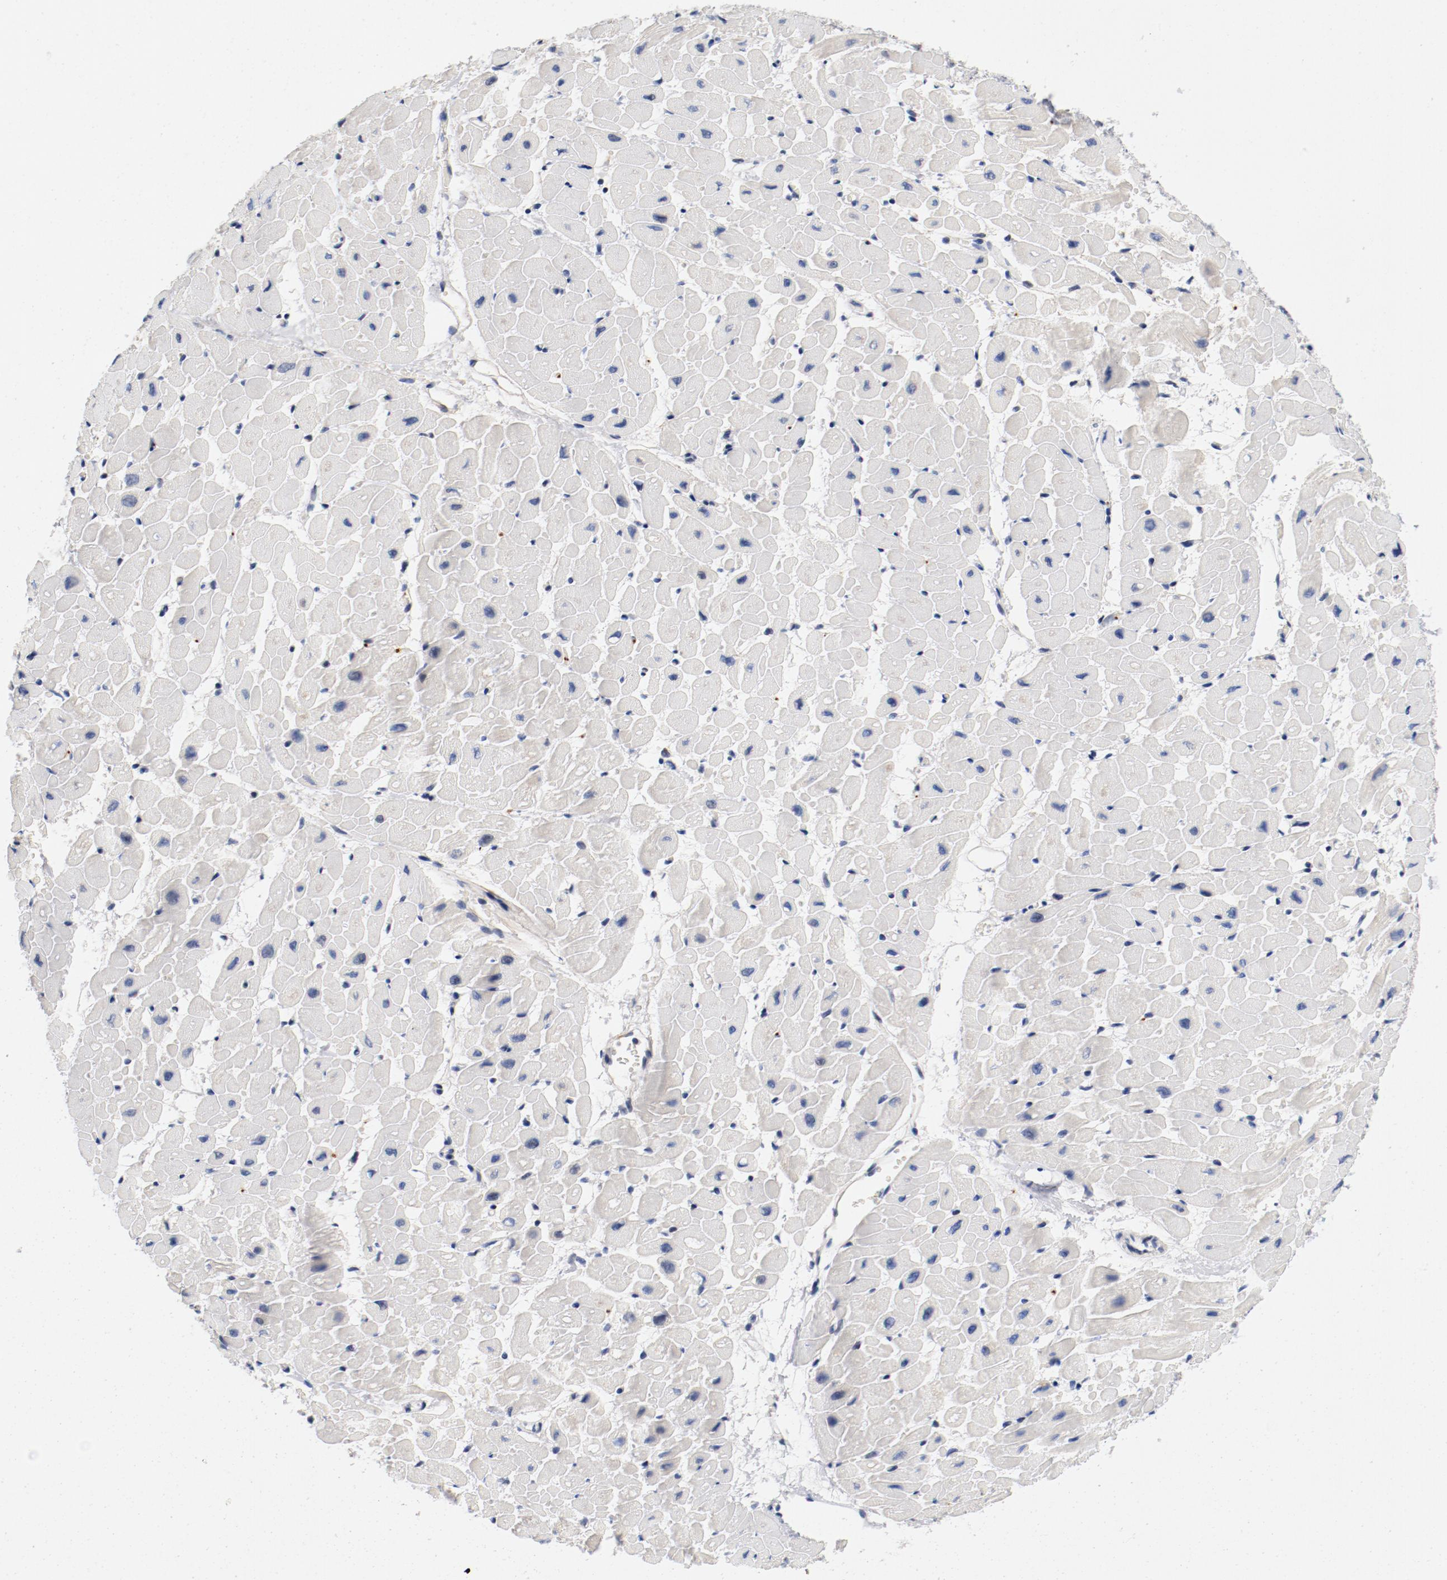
{"staining": {"intensity": "negative", "quantity": "none", "location": "none"}, "tissue": "heart muscle", "cell_type": "Cardiomyocytes", "image_type": "normal", "snomed": [{"axis": "morphology", "description": "Normal tissue, NOS"}, {"axis": "topography", "description": "Heart"}], "caption": "Protein analysis of unremarkable heart muscle exhibits no significant staining in cardiomyocytes. (DAB immunohistochemistry with hematoxylin counter stain).", "gene": "PIM1", "patient": {"sex": "male", "age": 45}}